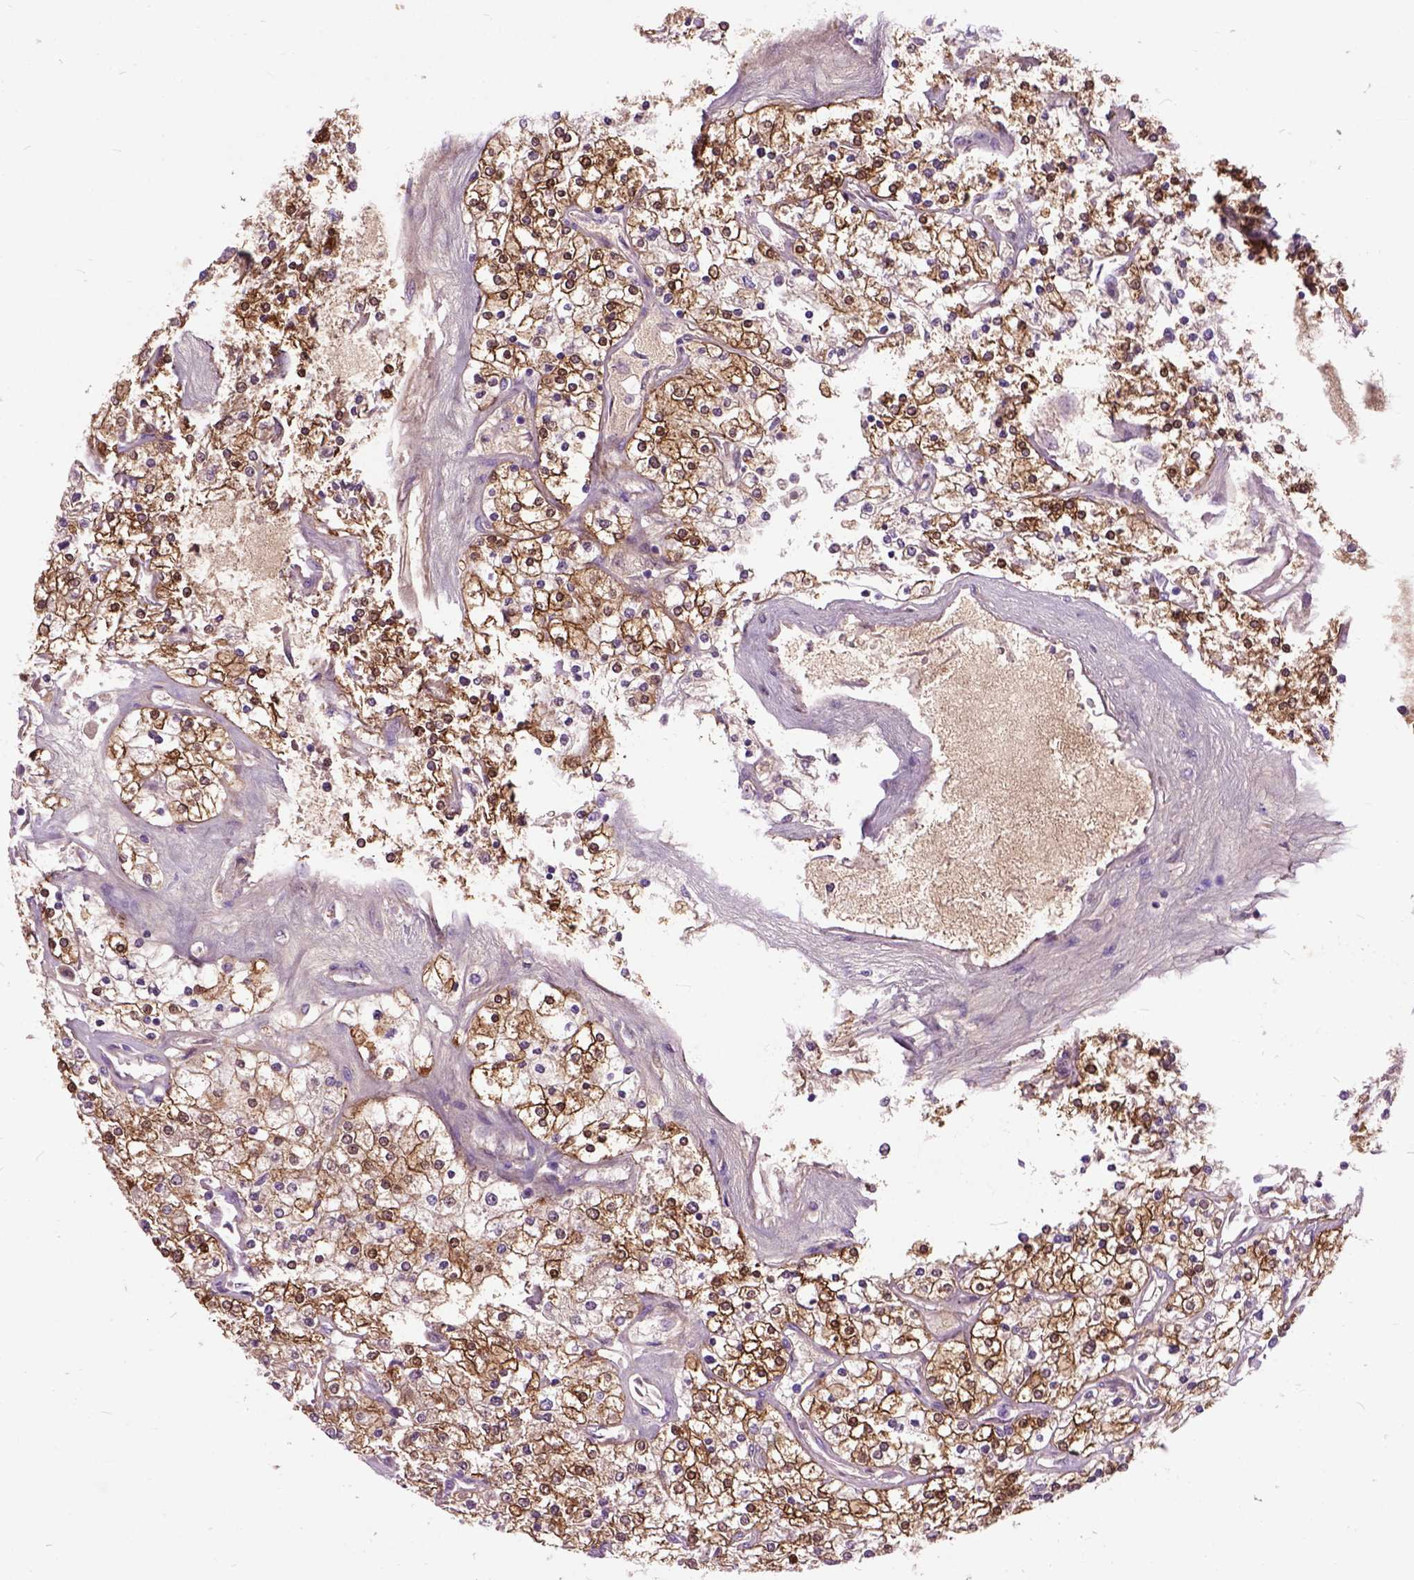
{"staining": {"intensity": "strong", "quantity": ">75%", "location": "cytoplasmic/membranous"}, "tissue": "renal cancer", "cell_type": "Tumor cells", "image_type": "cancer", "snomed": [{"axis": "morphology", "description": "Adenocarcinoma, NOS"}, {"axis": "topography", "description": "Kidney"}], "caption": "Immunohistochemistry (IHC) of renal adenocarcinoma reveals high levels of strong cytoplasmic/membranous positivity in approximately >75% of tumor cells.", "gene": "MAPT", "patient": {"sex": "male", "age": 80}}